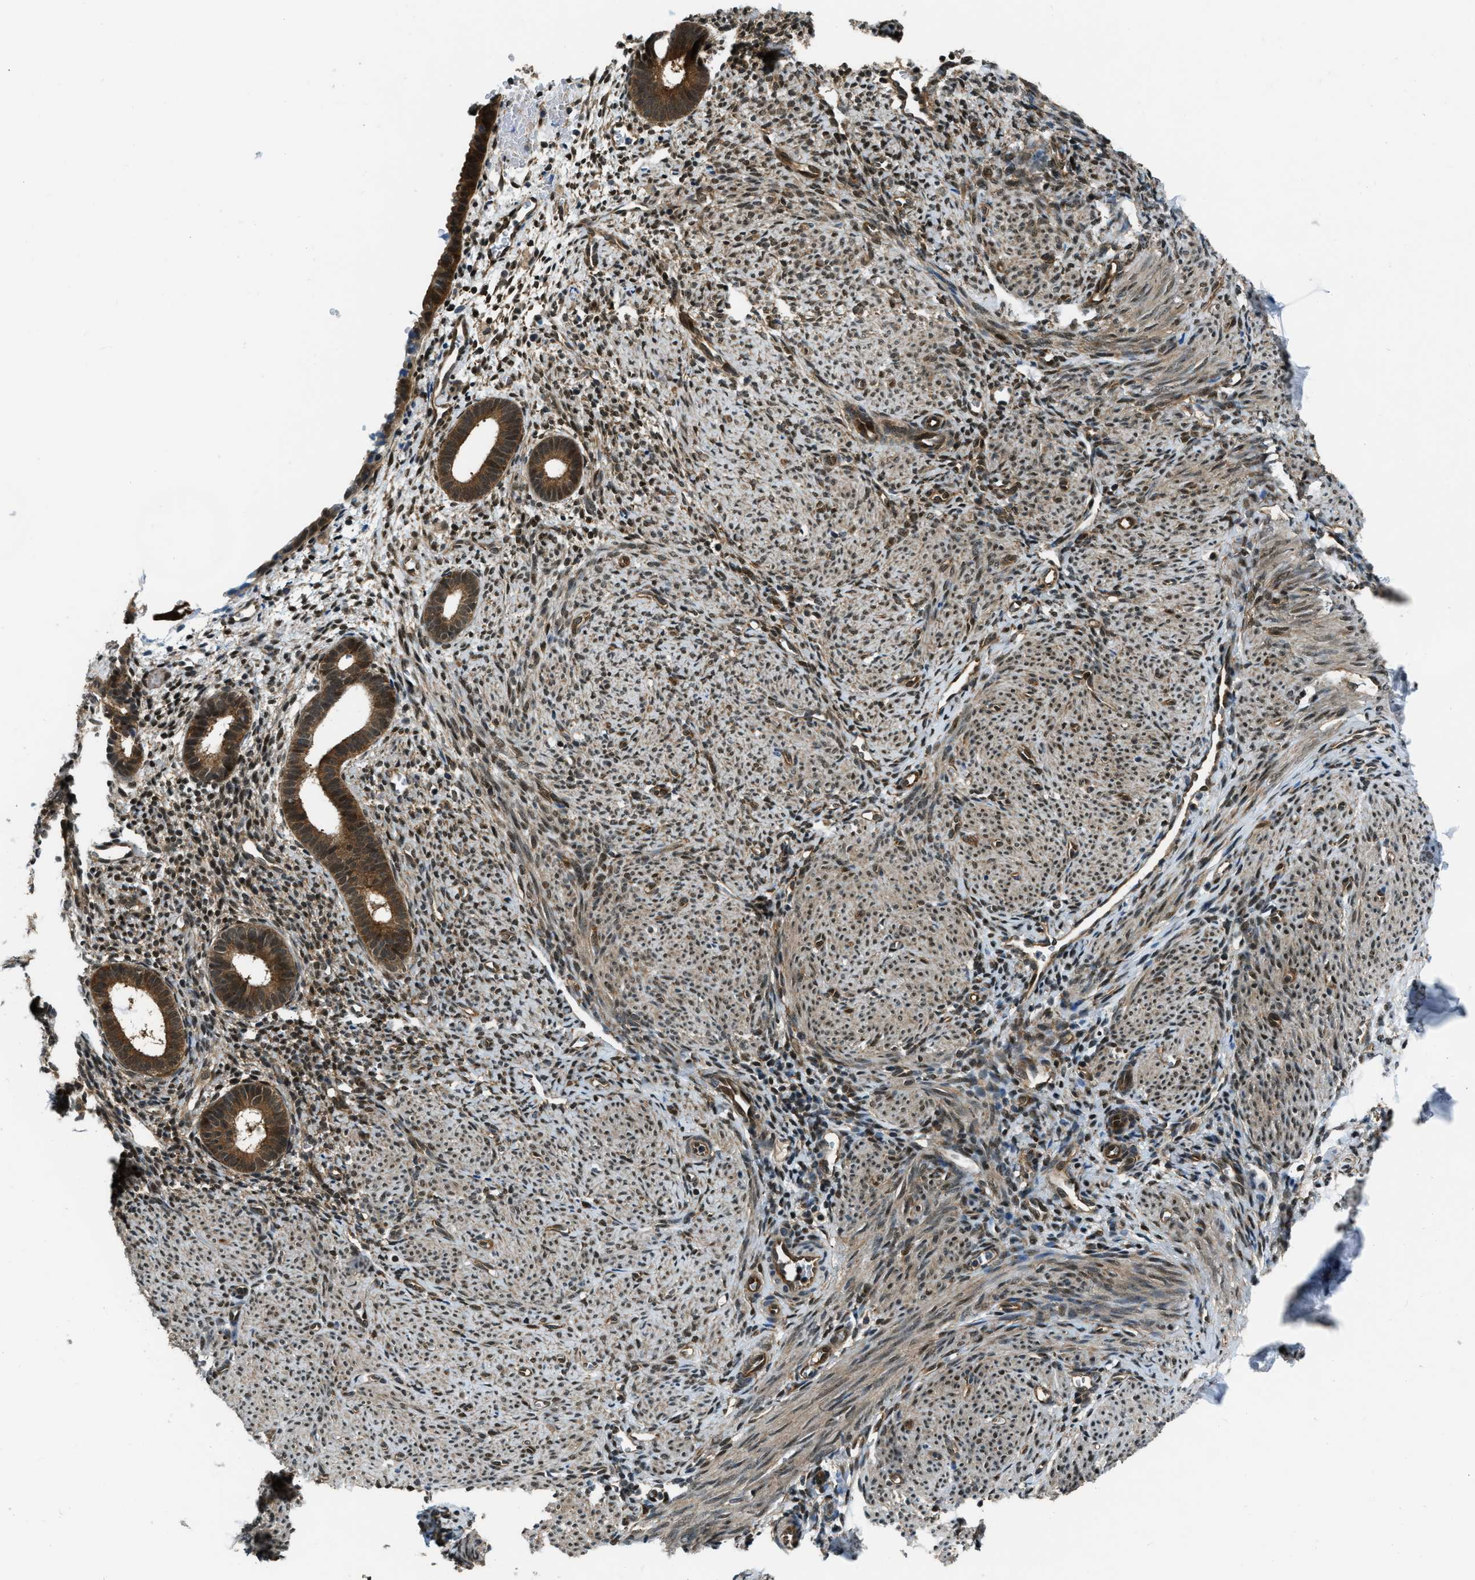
{"staining": {"intensity": "moderate", "quantity": ">75%", "location": "cytoplasmic/membranous,nuclear"}, "tissue": "endometrium", "cell_type": "Cells in endometrial stroma", "image_type": "normal", "snomed": [{"axis": "morphology", "description": "Normal tissue, NOS"}, {"axis": "morphology", "description": "Adenocarcinoma, NOS"}, {"axis": "topography", "description": "Endometrium"}], "caption": "High-power microscopy captured an immunohistochemistry image of unremarkable endometrium, revealing moderate cytoplasmic/membranous,nuclear staining in approximately >75% of cells in endometrial stroma.", "gene": "NUDCD3", "patient": {"sex": "female", "age": 57}}